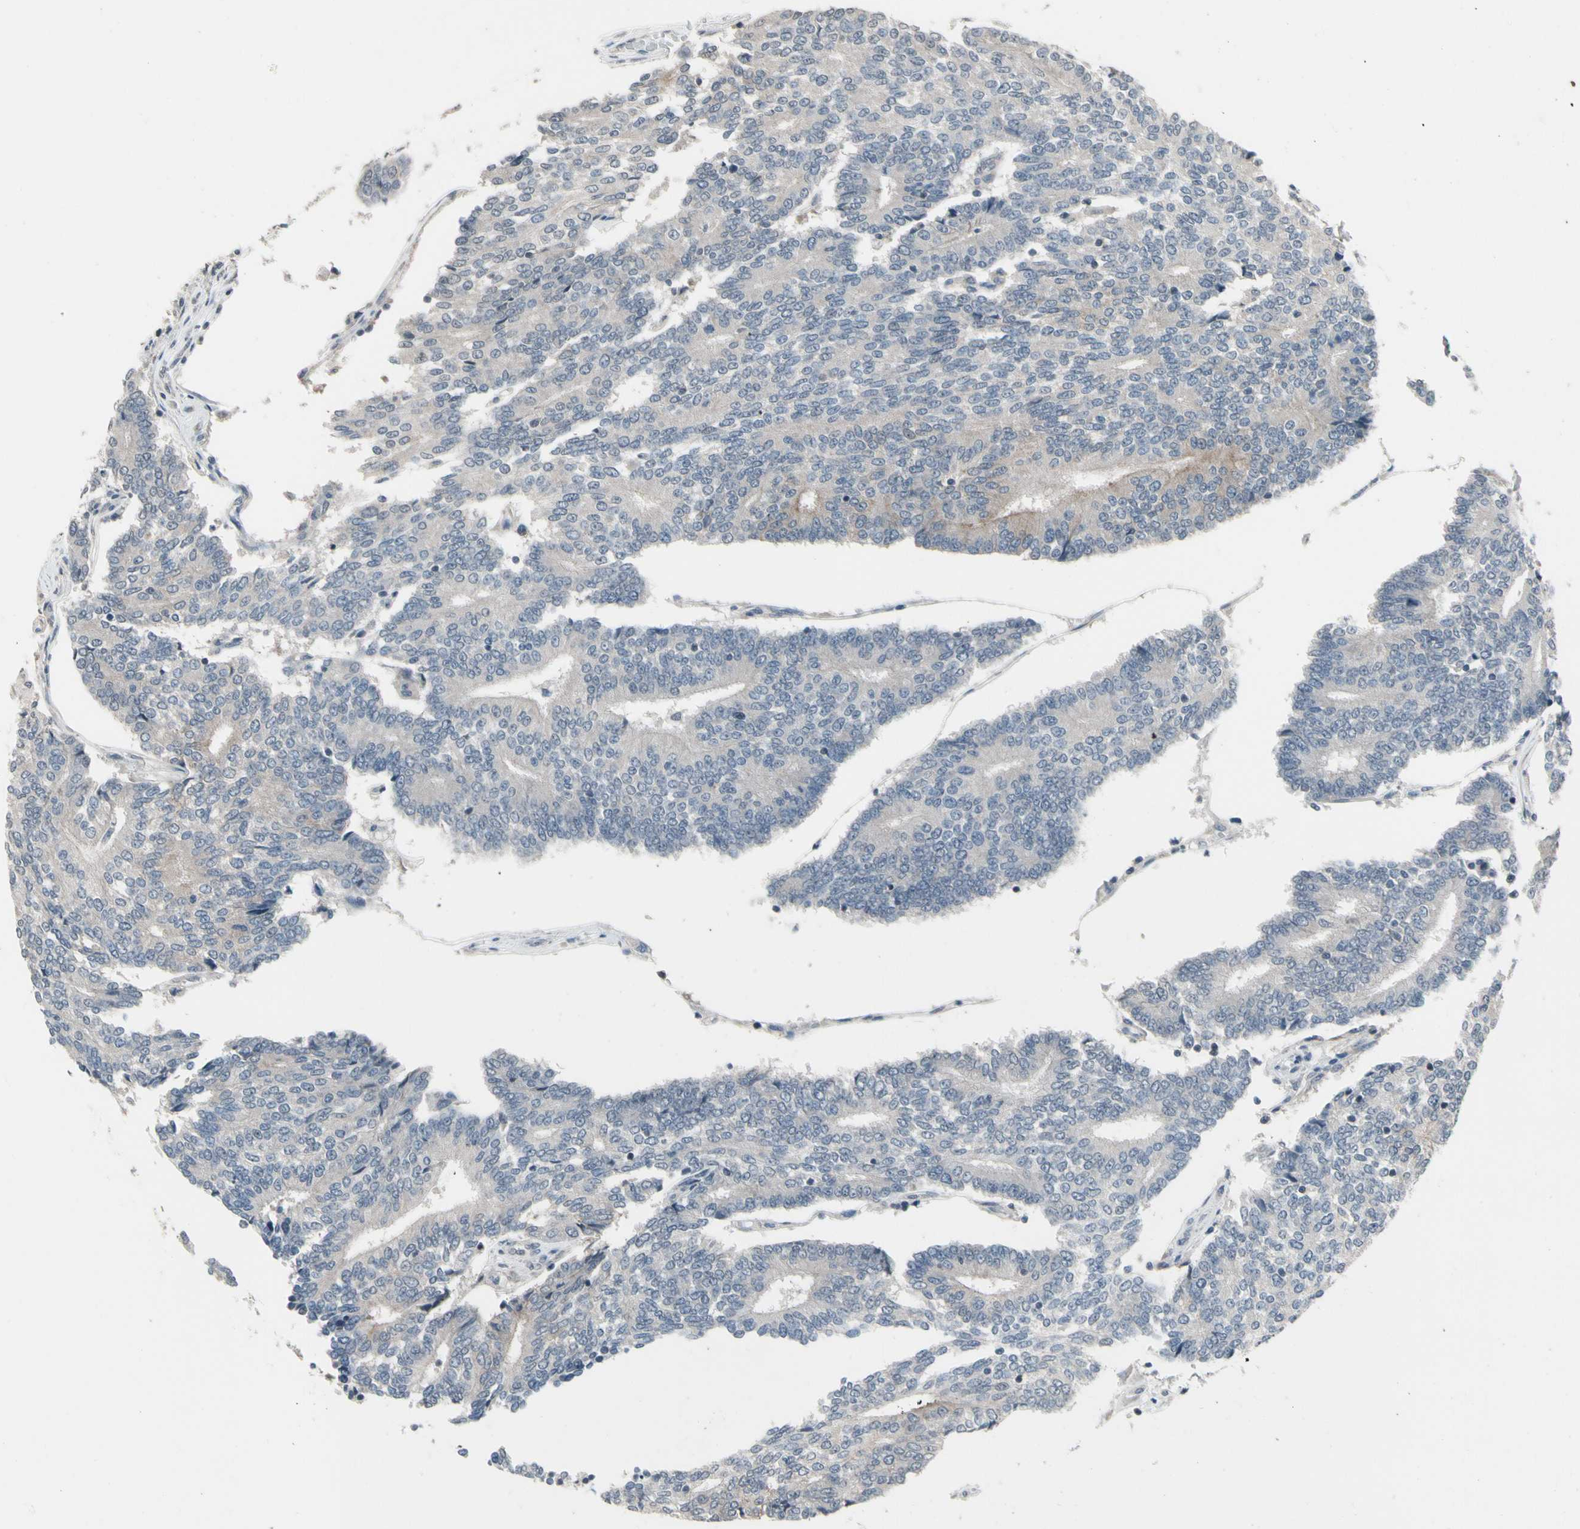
{"staining": {"intensity": "weak", "quantity": "25%-75%", "location": "cytoplasmic/membranous"}, "tissue": "prostate cancer", "cell_type": "Tumor cells", "image_type": "cancer", "snomed": [{"axis": "morphology", "description": "Adenocarcinoma, High grade"}, {"axis": "topography", "description": "Prostate"}], "caption": "Immunohistochemistry (DAB (3,3'-diaminobenzidine)) staining of prostate cancer shows weak cytoplasmic/membranous protein expression in about 25%-75% of tumor cells.", "gene": "SV2A", "patient": {"sex": "male", "age": 55}}